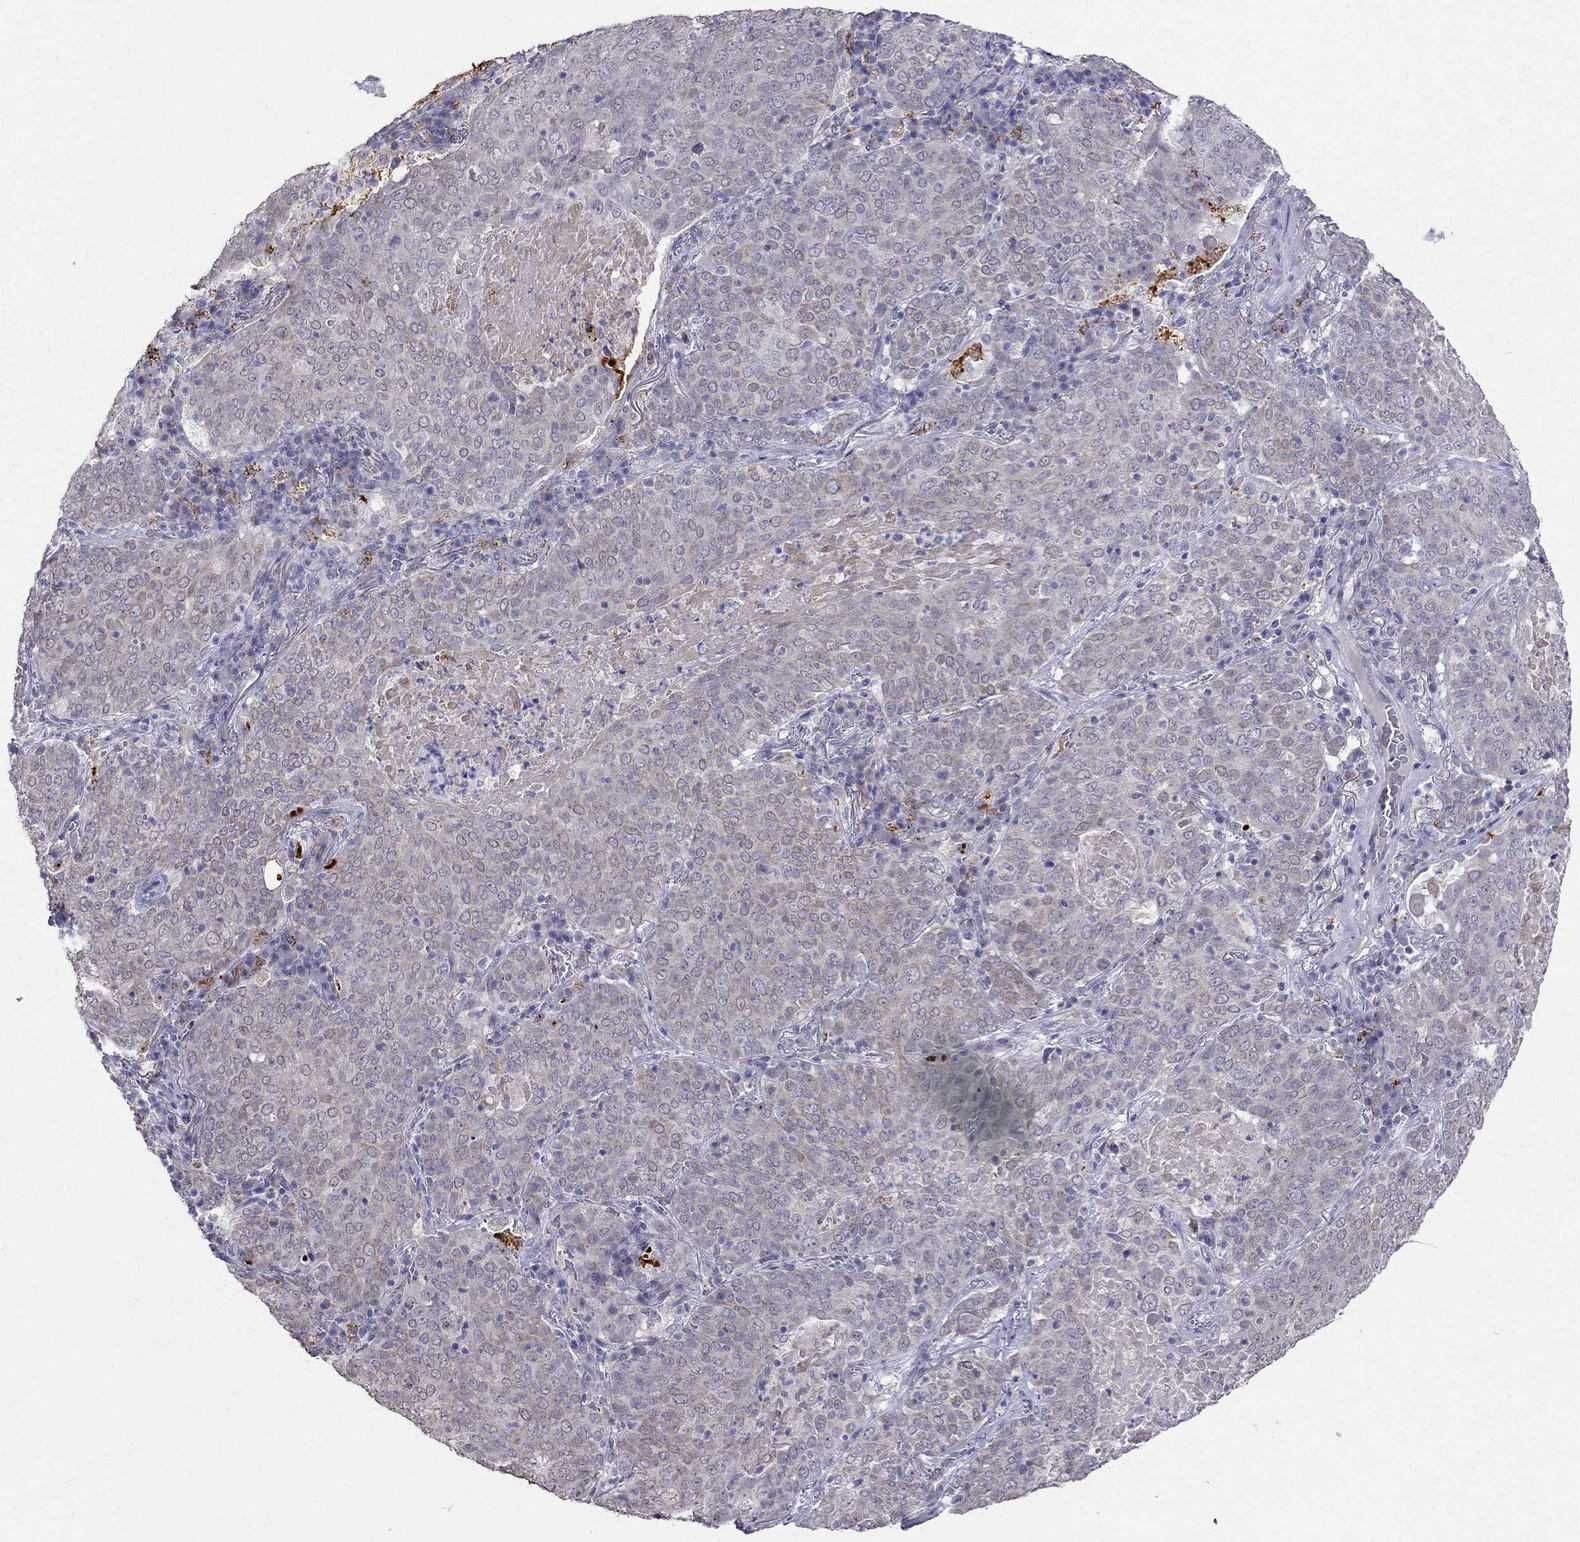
{"staining": {"intensity": "negative", "quantity": "none", "location": "none"}, "tissue": "lung cancer", "cell_type": "Tumor cells", "image_type": "cancer", "snomed": [{"axis": "morphology", "description": "Squamous cell carcinoma, NOS"}, {"axis": "topography", "description": "Lung"}], "caption": "Human lung cancer stained for a protein using immunohistochemistry reveals no staining in tumor cells.", "gene": "MYO3B", "patient": {"sex": "male", "age": 82}}